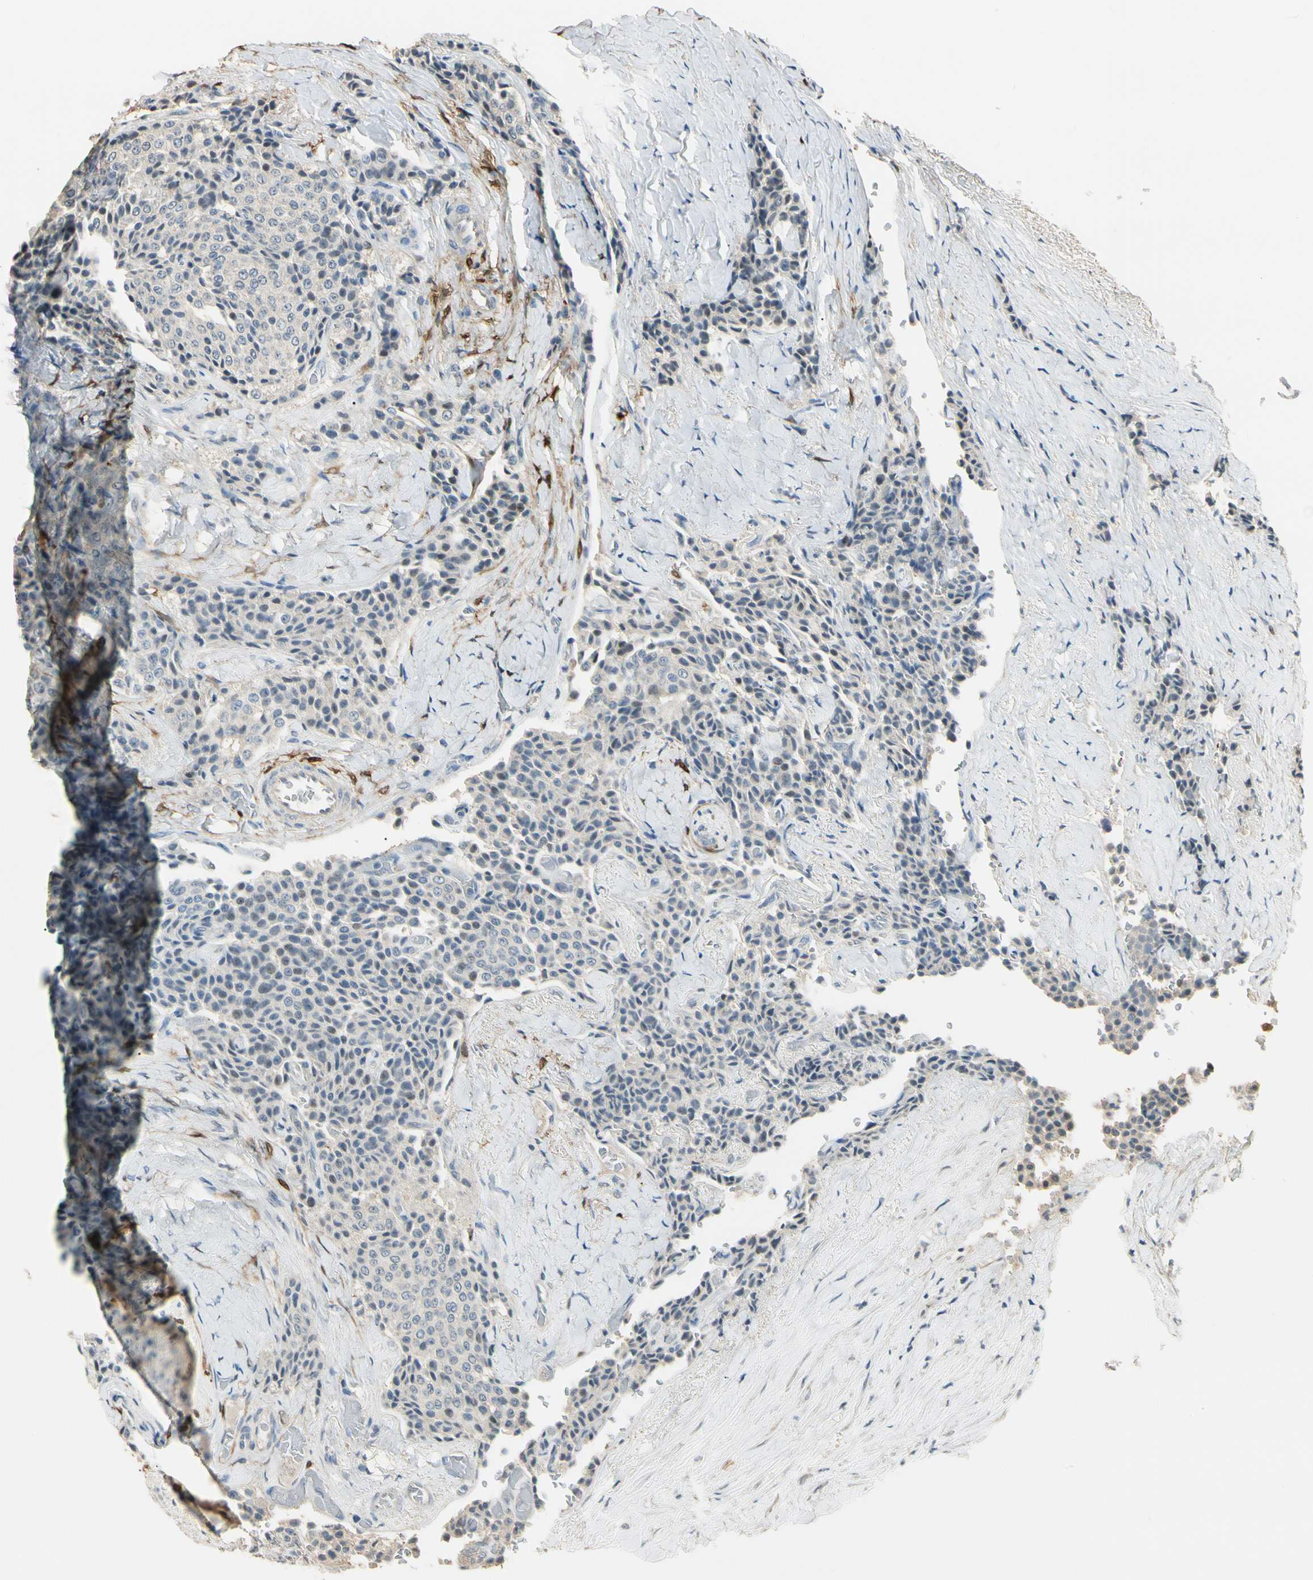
{"staining": {"intensity": "negative", "quantity": "none", "location": "none"}, "tissue": "carcinoid", "cell_type": "Tumor cells", "image_type": "cancer", "snomed": [{"axis": "morphology", "description": "Carcinoid, malignant, NOS"}, {"axis": "topography", "description": "Colon"}], "caption": "A photomicrograph of carcinoid stained for a protein displays no brown staining in tumor cells.", "gene": "GNE", "patient": {"sex": "female", "age": 61}}